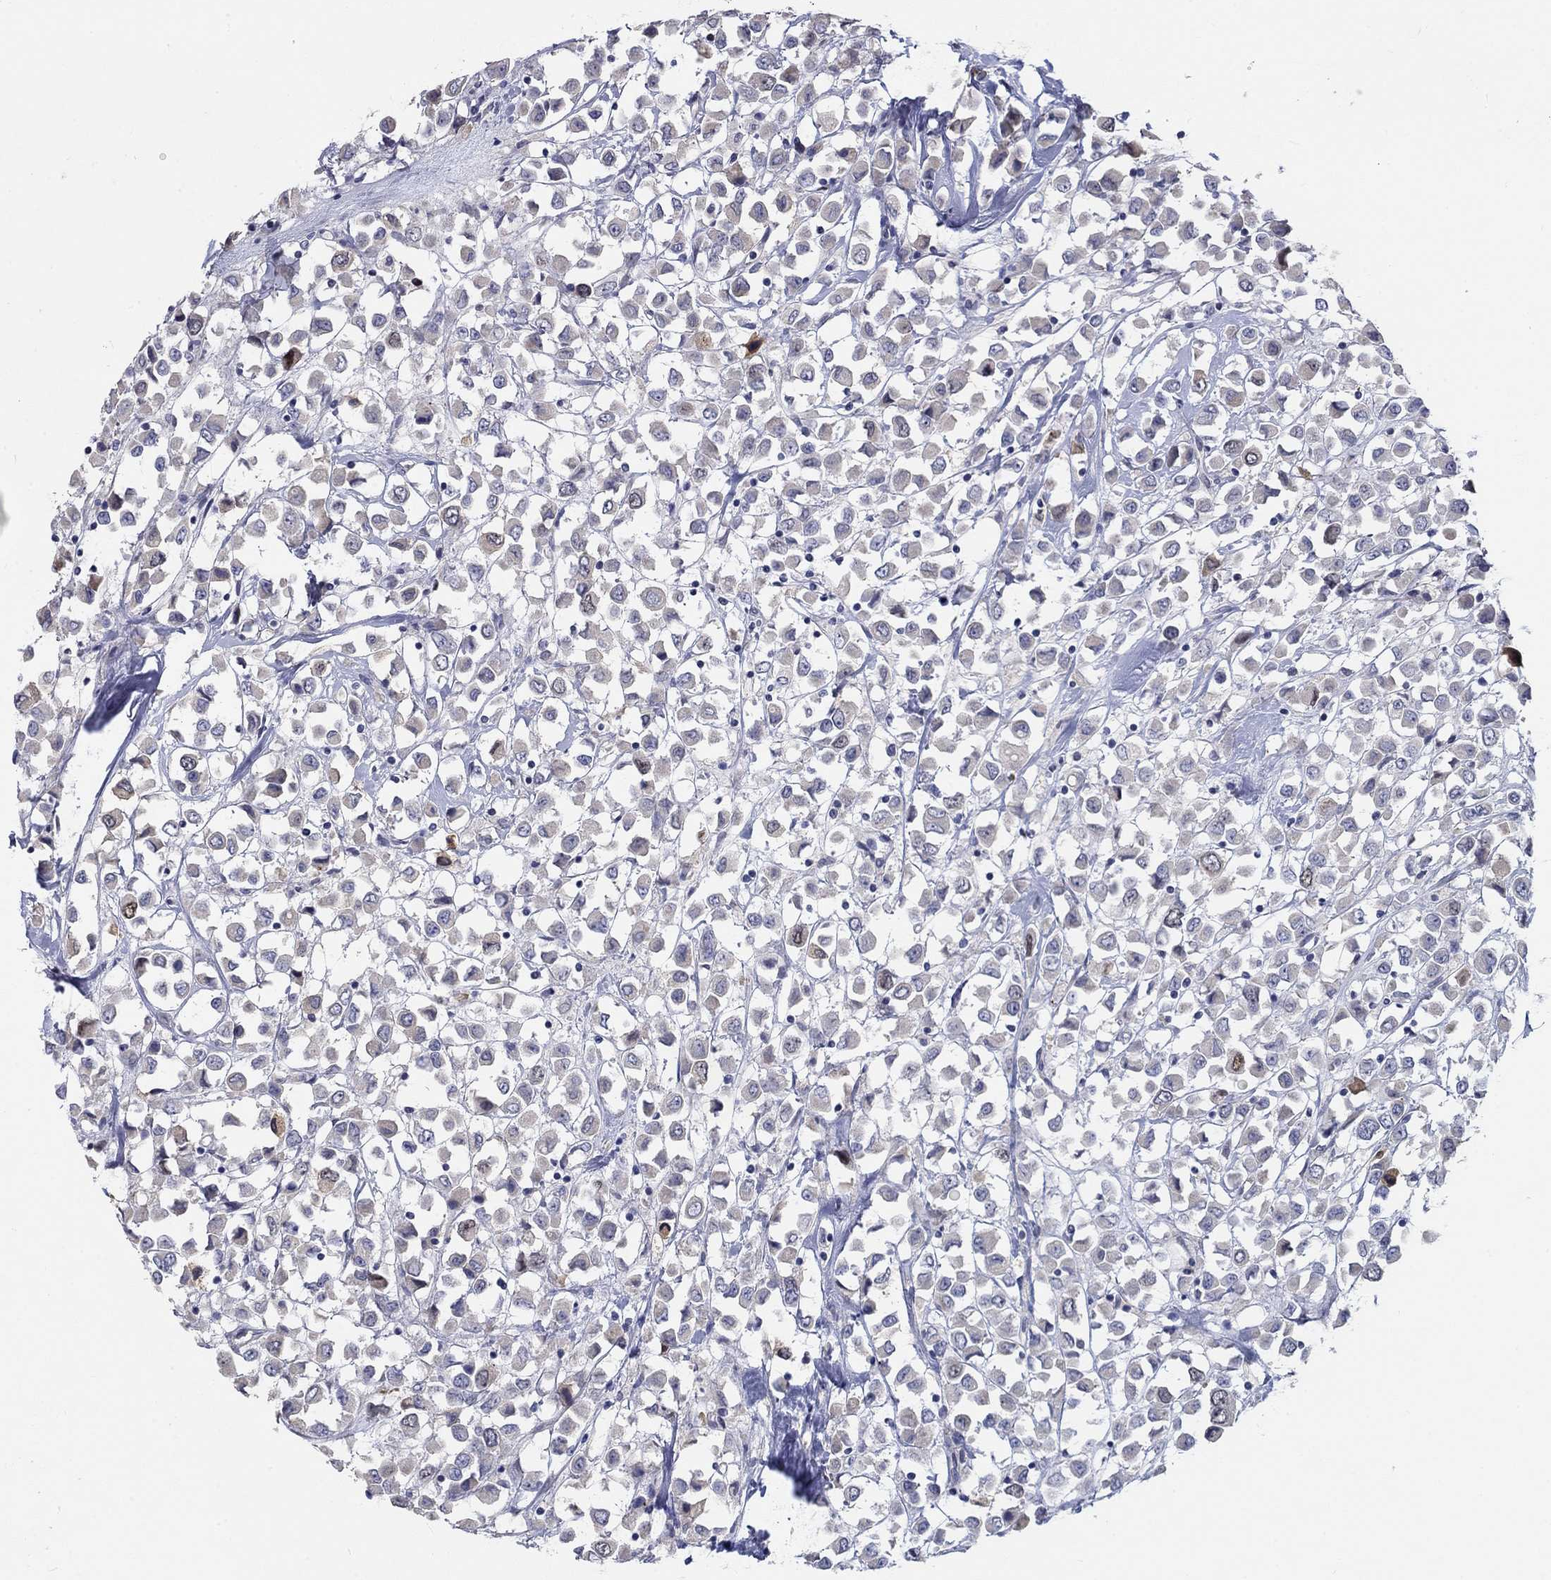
{"staining": {"intensity": "negative", "quantity": "none", "location": "none"}, "tissue": "breast cancer", "cell_type": "Tumor cells", "image_type": "cancer", "snomed": [{"axis": "morphology", "description": "Duct carcinoma"}, {"axis": "topography", "description": "Breast"}], "caption": "Human breast cancer (intraductal carcinoma) stained for a protein using immunohistochemistry (IHC) exhibits no positivity in tumor cells.", "gene": "PRC1", "patient": {"sex": "female", "age": 61}}